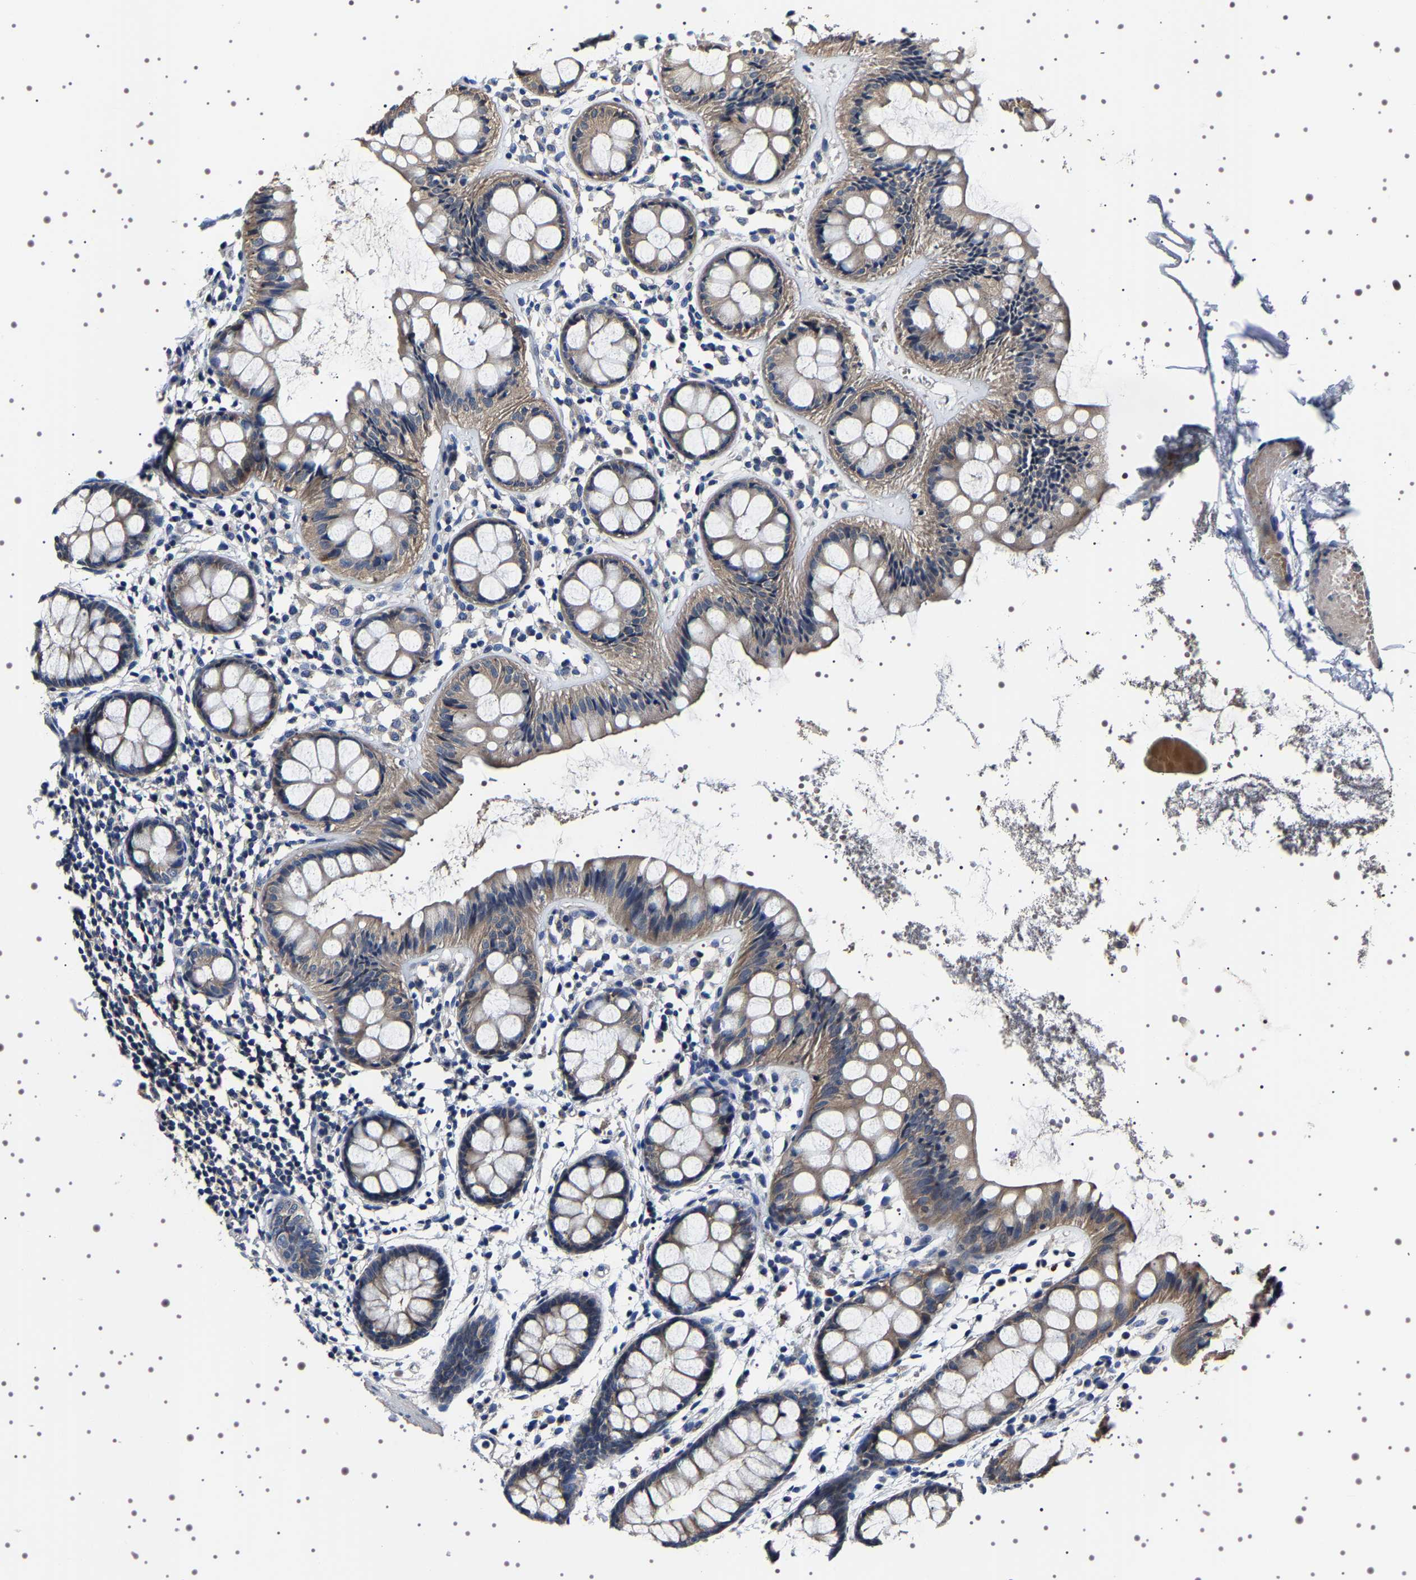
{"staining": {"intensity": "strong", "quantity": "25%-75%", "location": "cytoplasmic/membranous"}, "tissue": "rectum", "cell_type": "Glandular cells", "image_type": "normal", "snomed": [{"axis": "morphology", "description": "Normal tissue, NOS"}, {"axis": "topography", "description": "Rectum"}], "caption": "Immunohistochemistry (IHC) photomicrograph of normal rectum: rectum stained using IHC displays high levels of strong protein expression localized specifically in the cytoplasmic/membranous of glandular cells, appearing as a cytoplasmic/membranous brown color.", "gene": "TARBP1", "patient": {"sex": "female", "age": 66}}